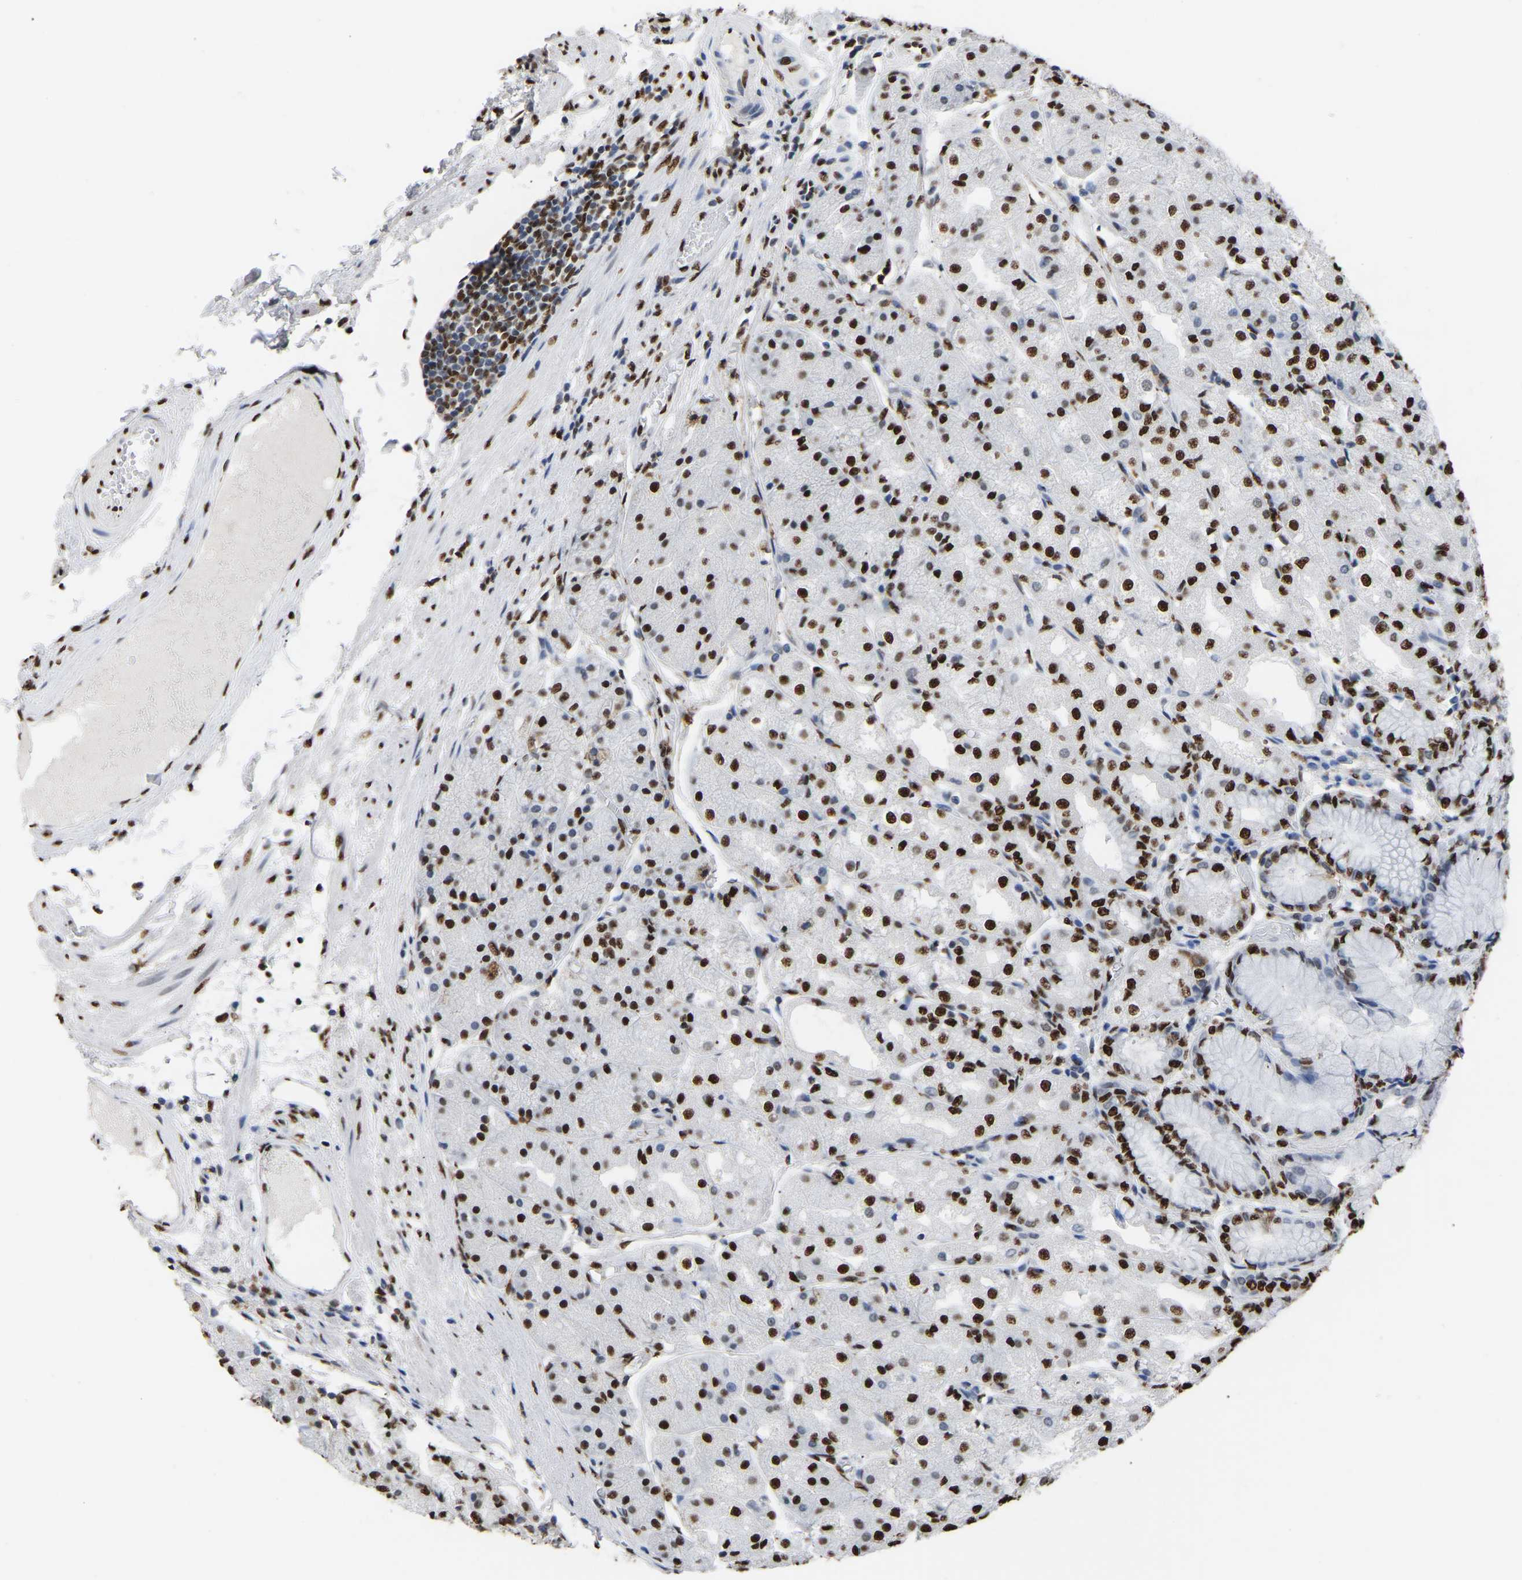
{"staining": {"intensity": "strong", "quantity": ">75%", "location": "nuclear"}, "tissue": "stomach", "cell_type": "Glandular cells", "image_type": "normal", "snomed": [{"axis": "morphology", "description": "Normal tissue, NOS"}, {"axis": "topography", "description": "Stomach, upper"}], "caption": "Glandular cells demonstrate high levels of strong nuclear staining in approximately >75% of cells in benign stomach. (brown staining indicates protein expression, while blue staining denotes nuclei).", "gene": "RBL2", "patient": {"sex": "male", "age": 72}}